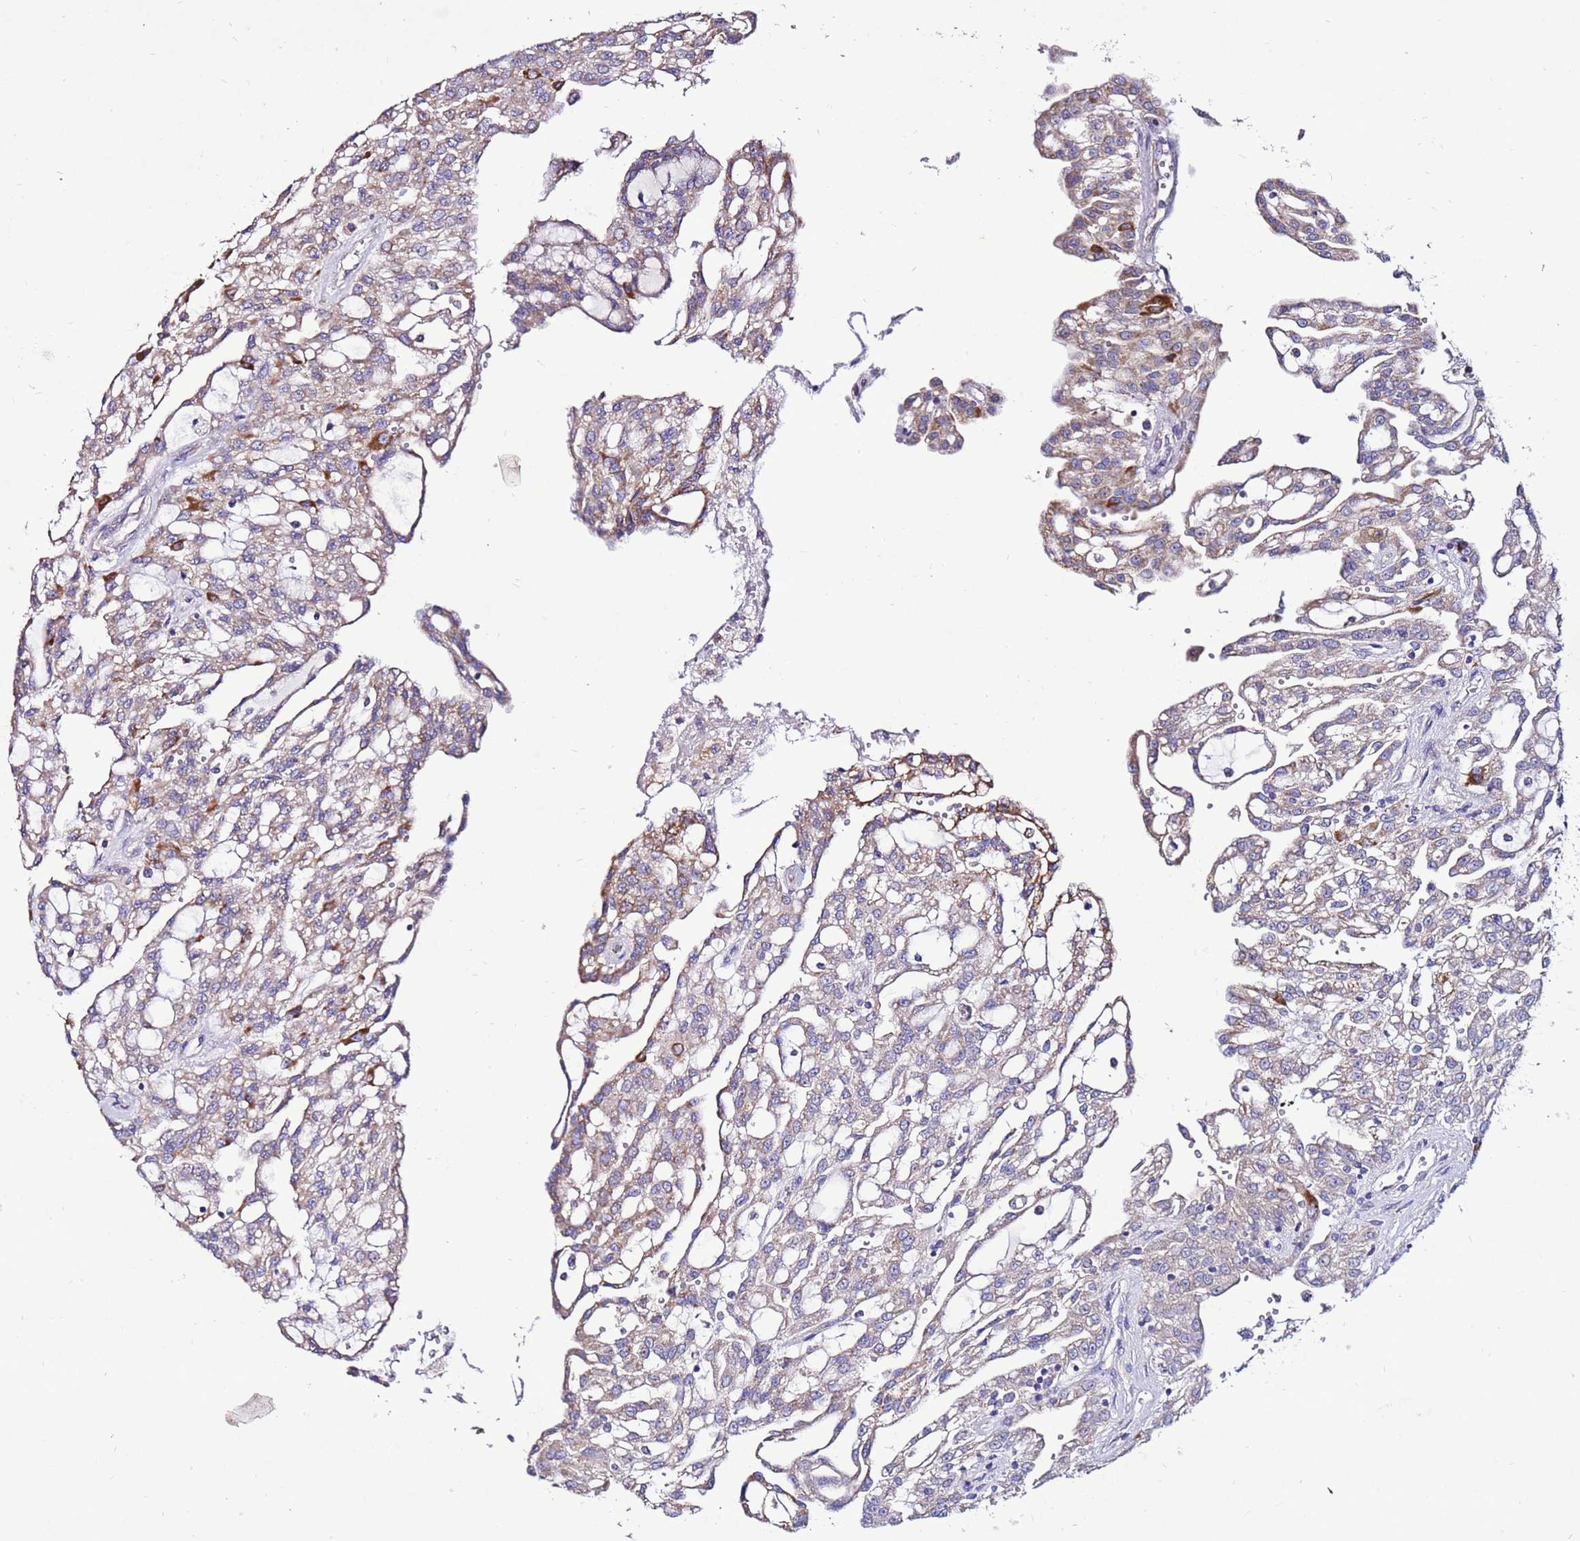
{"staining": {"intensity": "moderate", "quantity": ">75%", "location": "cytoplasmic/membranous"}, "tissue": "renal cancer", "cell_type": "Tumor cells", "image_type": "cancer", "snomed": [{"axis": "morphology", "description": "Adenocarcinoma, NOS"}, {"axis": "topography", "description": "Kidney"}], "caption": "Protein staining of renal adenocarcinoma tissue demonstrates moderate cytoplasmic/membranous expression in approximately >75% of tumor cells.", "gene": "TMEM106C", "patient": {"sex": "male", "age": 63}}